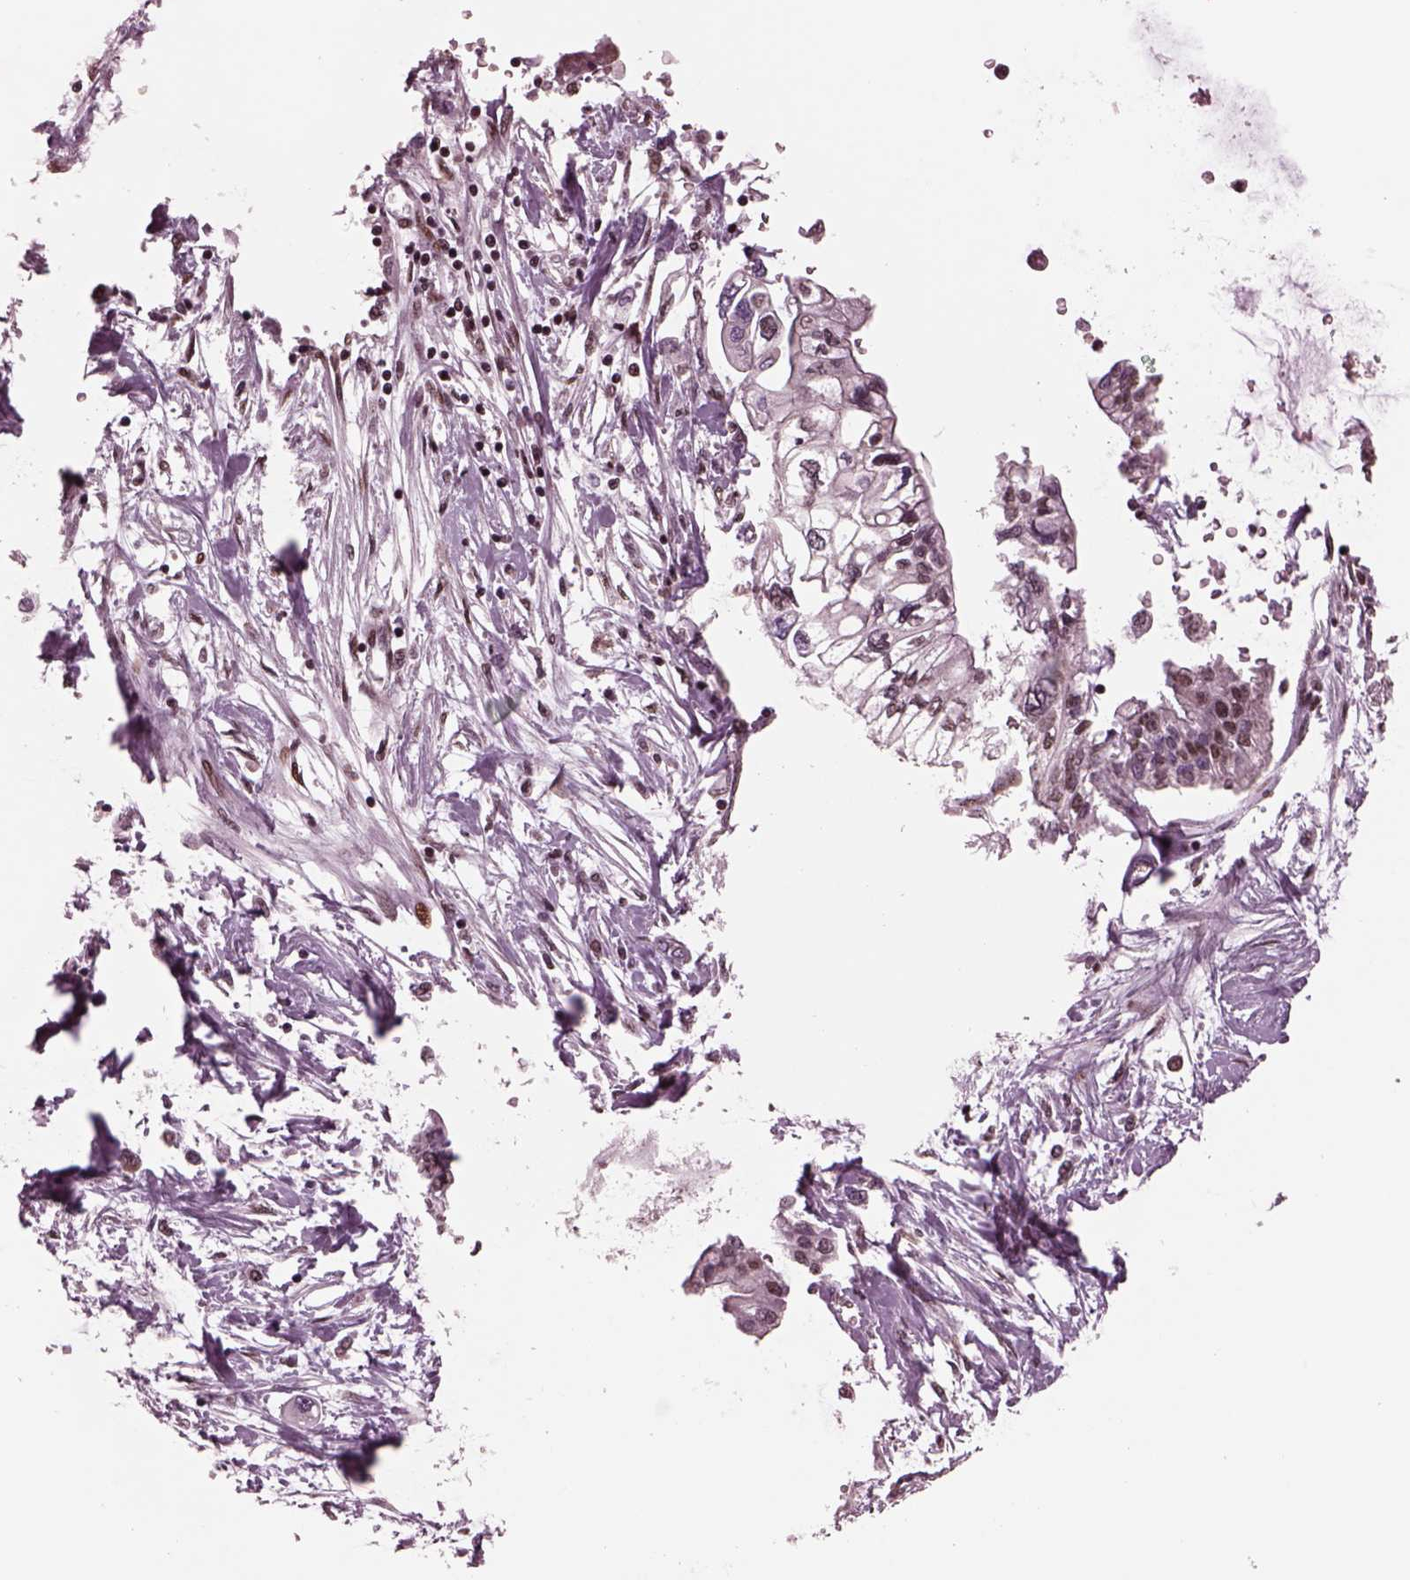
{"staining": {"intensity": "weak", "quantity": "<25%", "location": "nuclear"}, "tissue": "pancreatic cancer", "cell_type": "Tumor cells", "image_type": "cancer", "snomed": [{"axis": "morphology", "description": "Adenocarcinoma, NOS"}, {"axis": "topography", "description": "Pancreas"}], "caption": "Immunohistochemistry micrograph of neoplastic tissue: human pancreatic cancer (adenocarcinoma) stained with DAB demonstrates no significant protein expression in tumor cells.", "gene": "NAP1L5", "patient": {"sex": "female", "age": 77}}